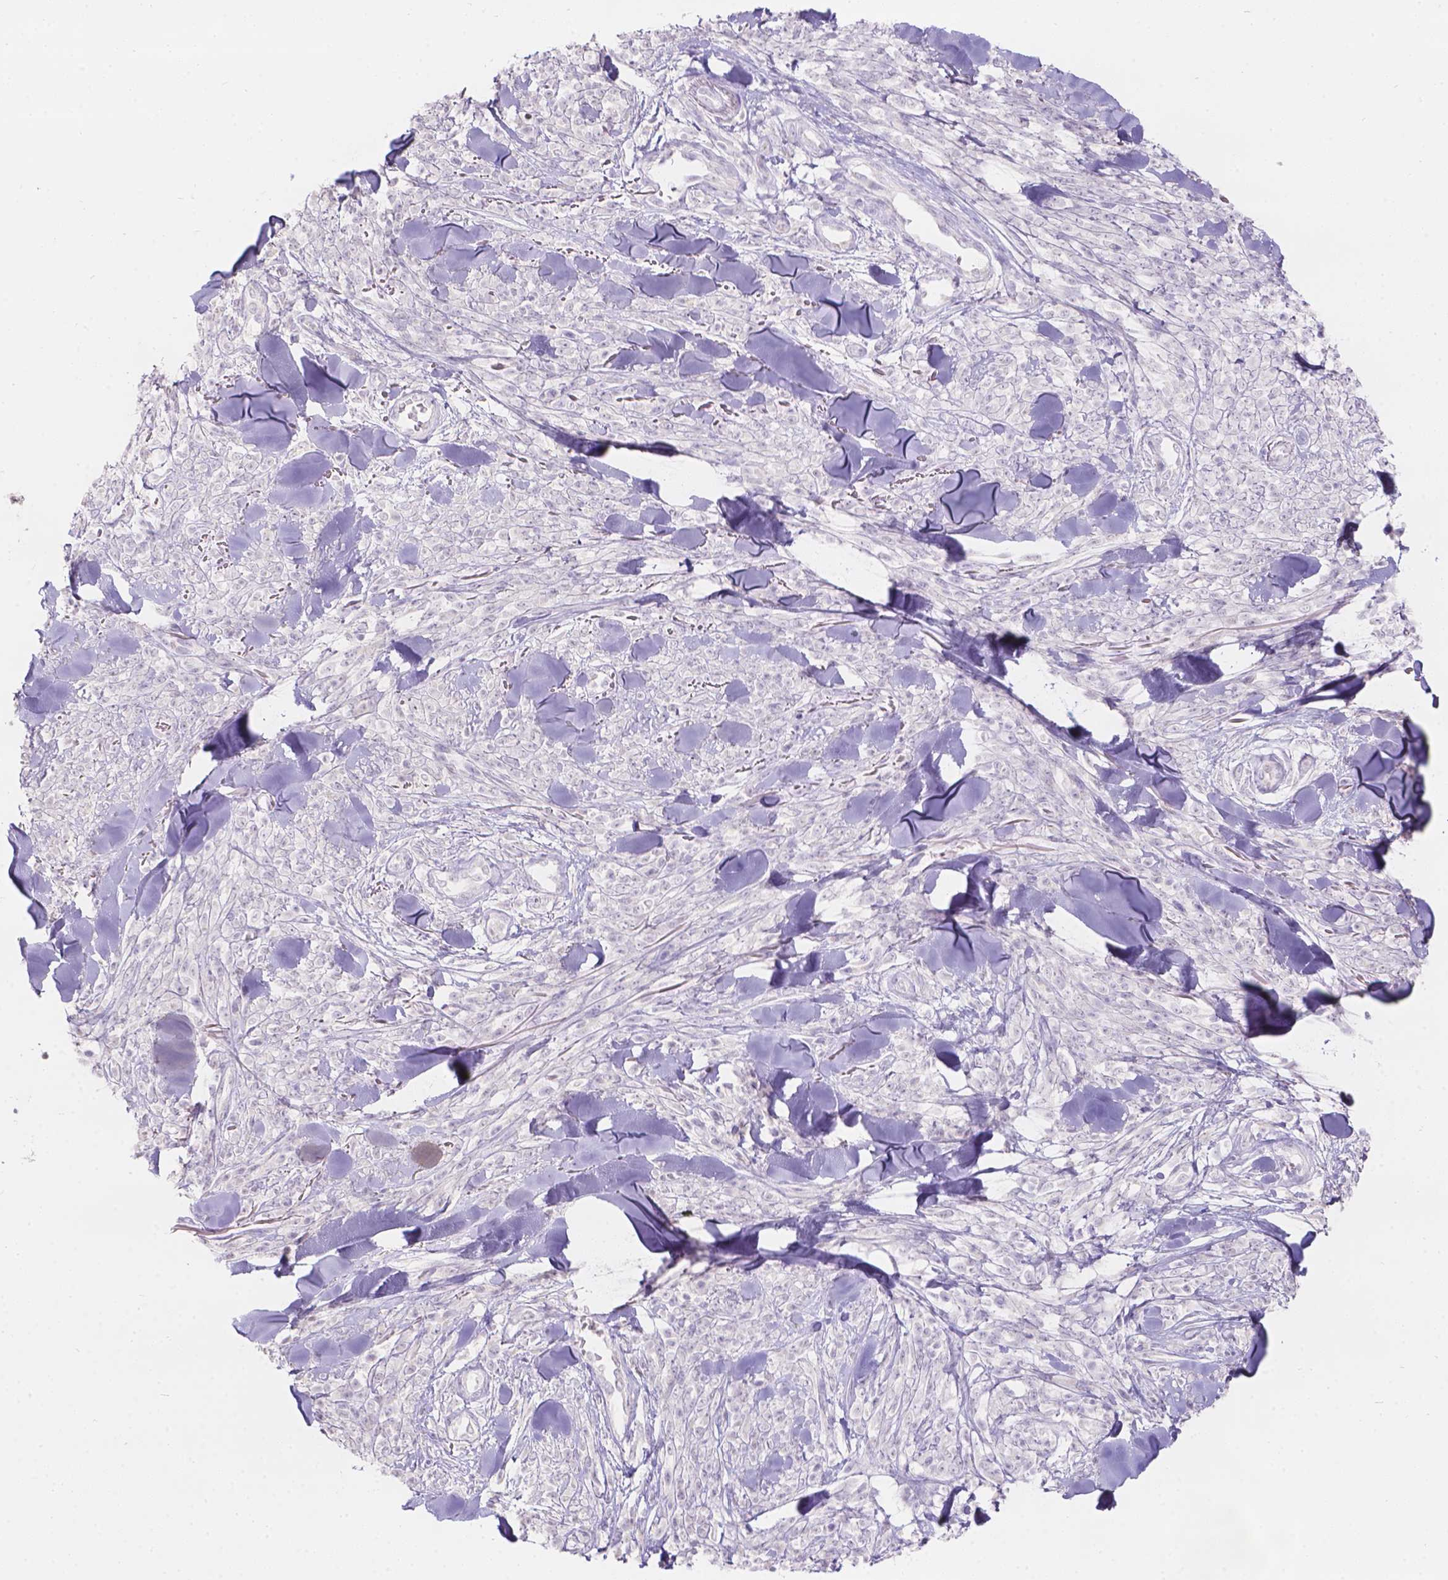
{"staining": {"intensity": "negative", "quantity": "none", "location": "none"}, "tissue": "melanoma", "cell_type": "Tumor cells", "image_type": "cancer", "snomed": [{"axis": "morphology", "description": "Malignant melanoma, NOS"}, {"axis": "topography", "description": "Skin"}, {"axis": "topography", "description": "Skin of trunk"}], "caption": "Melanoma stained for a protein using immunohistochemistry (IHC) demonstrates no staining tumor cells.", "gene": "HTN3", "patient": {"sex": "male", "age": 74}}